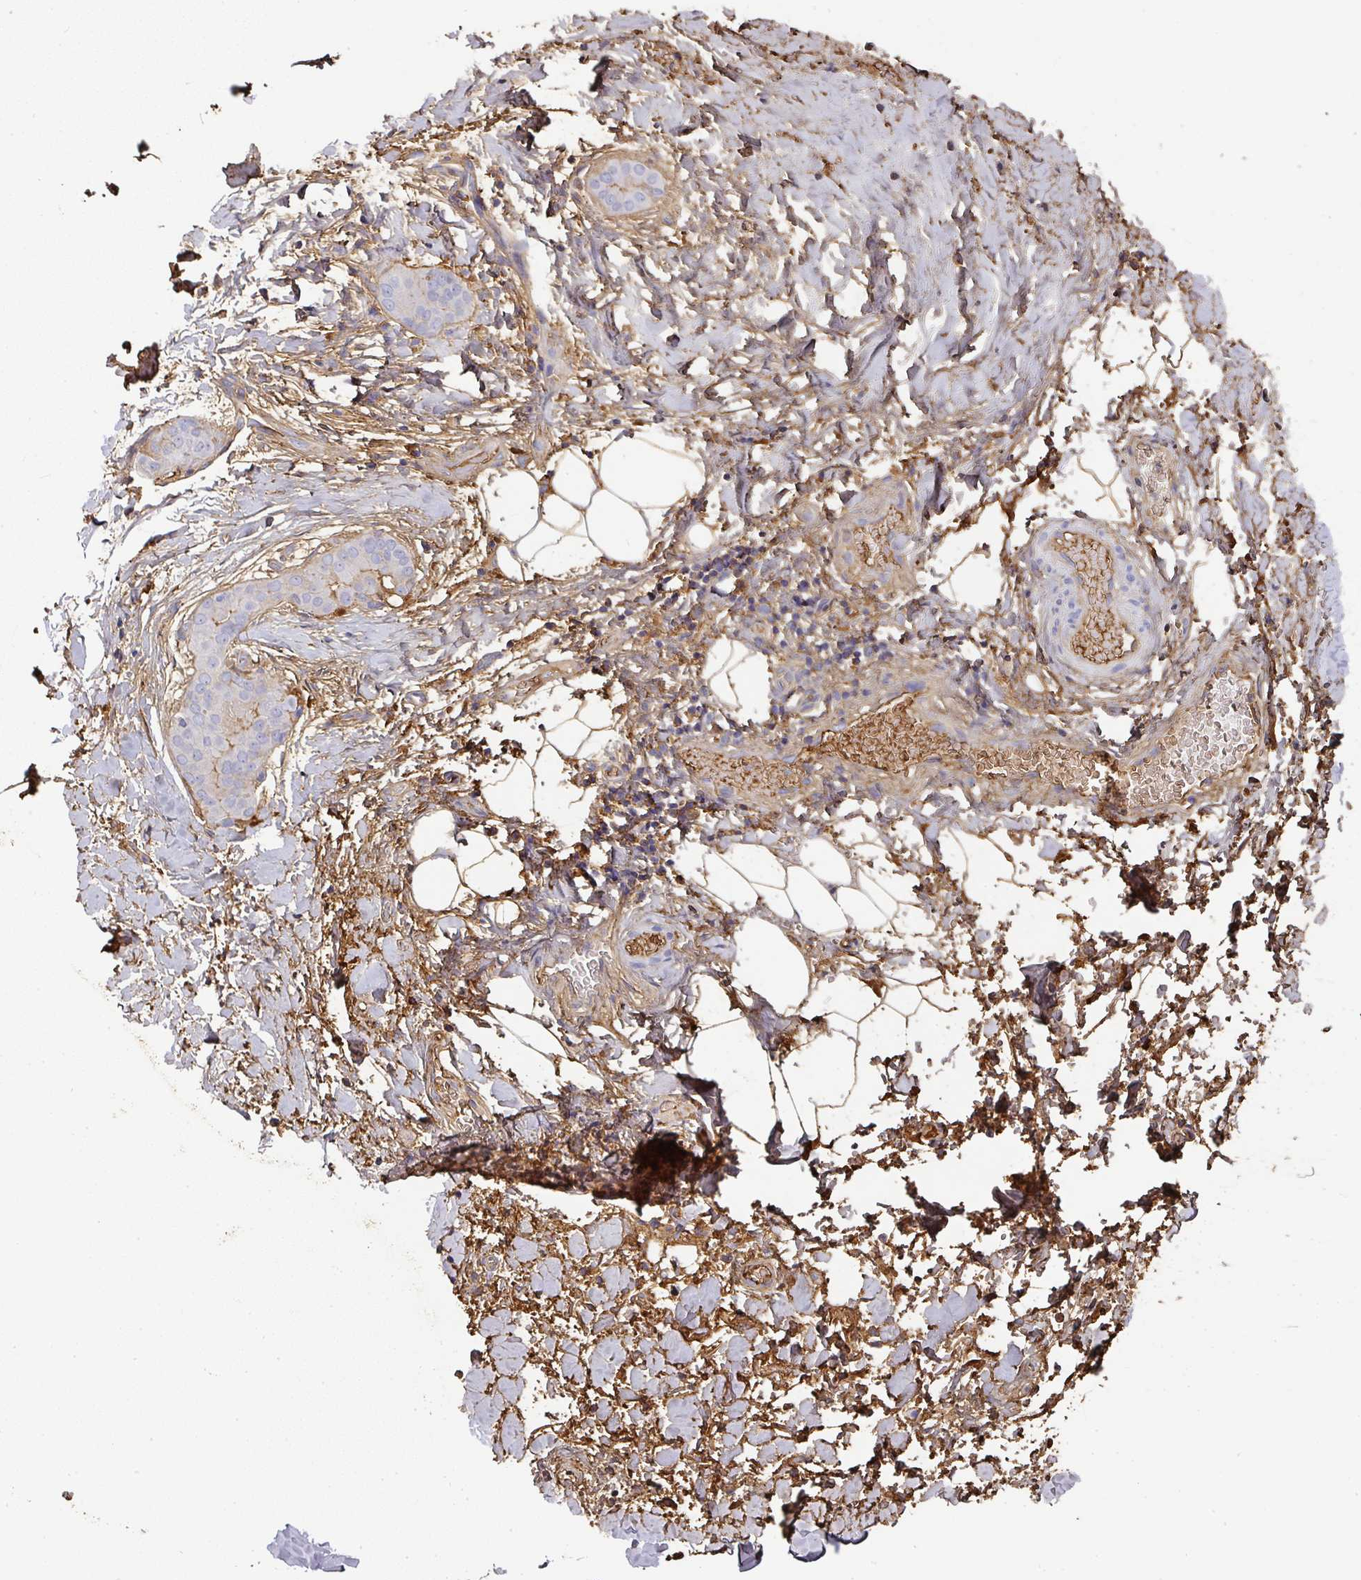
{"staining": {"intensity": "negative", "quantity": "none", "location": "none"}, "tissue": "thyroid cancer", "cell_type": "Tumor cells", "image_type": "cancer", "snomed": [{"axis": "morphology", "description": "Papillary adenocarcinoma, NOS"}, {"axis": "topography", "description": "Thyroid gland"}], "caption": "Thyroid cancer was stained to show a protein in brown. There is no significant staining in tumor cells.", "gene": "ALB", "patient": {"sex": "male", "age": 33}}